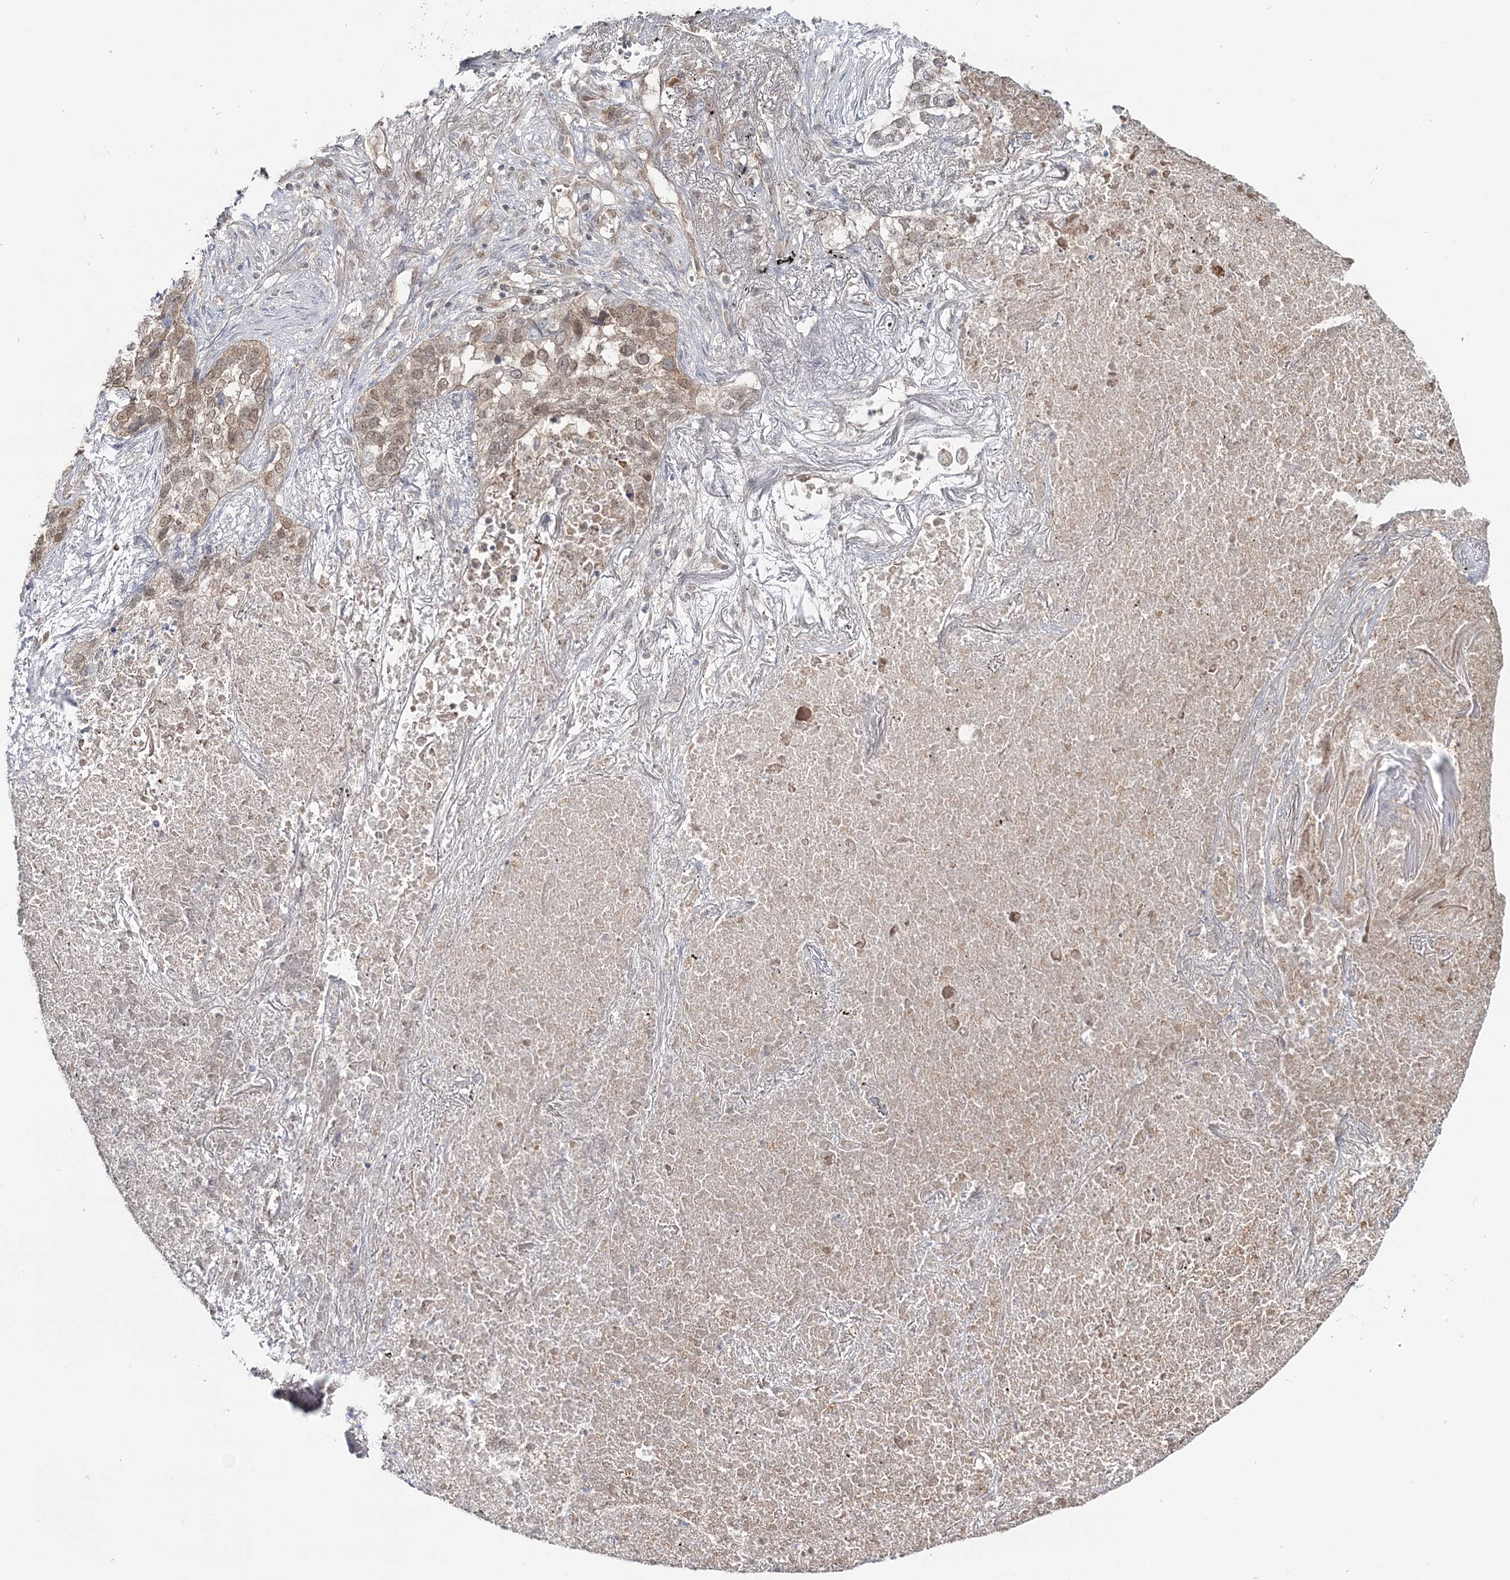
{"staining": {"intensity": "weak", "quantity": "25%-75%", "location": "cytoplasmic/membranous,nuclear"}, "tissue": "lung cancer", "cell_type": "Tumor cells", "image_type": "cancer", "snomed": [{"axis": "morphology", "description": "Squamous cell carcinoma, NOS"}, {"axis": "topography", "description": "Lung"}], "caption": "Brown immunohistochemical staining in lung cancer displays weak cytoplasmic/membranous and nuclear expression in about 25%-75% of tumor cells.", "gene": "ZFAND6", "patient": {"sex": "female", "age": 63}}